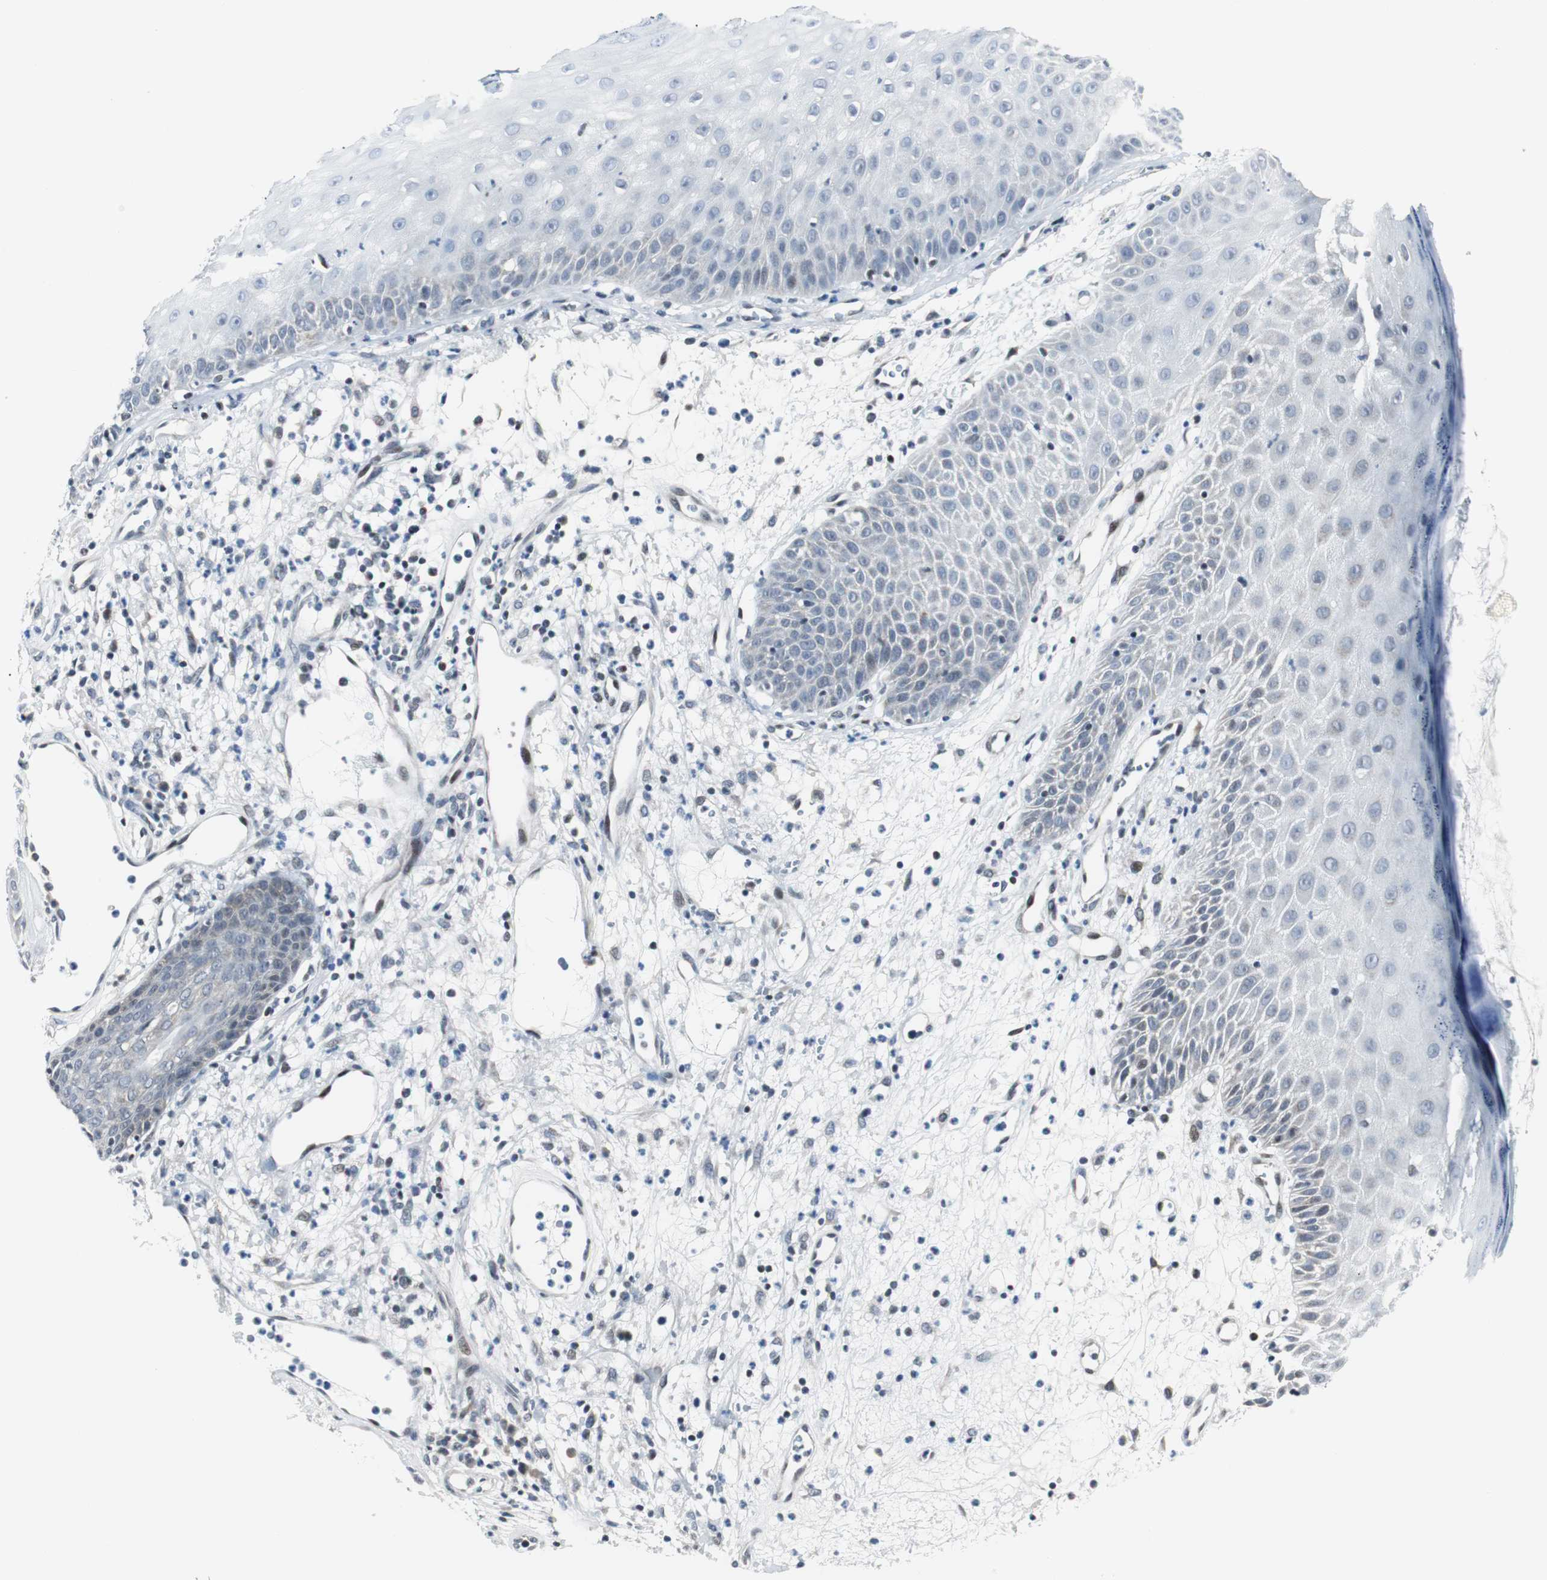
{"staining": {"intensity": "negative", "quantity": "none", "location": "none"}, "tissue": "skin cancer", "cell_type": "Tumor cells", "image_type": "cancer", "snomed": [{"axis": "morphology", "description": "Squamous cell carcinoma, NOS"}, {"axis": "topography", "description": "Skin"}], "caption": "IHC of human skin squamous cell carcinoma shows no positivity in tumor cells.", "gene": "MTA1", "patient": {"sex": "female", "age": 78}}